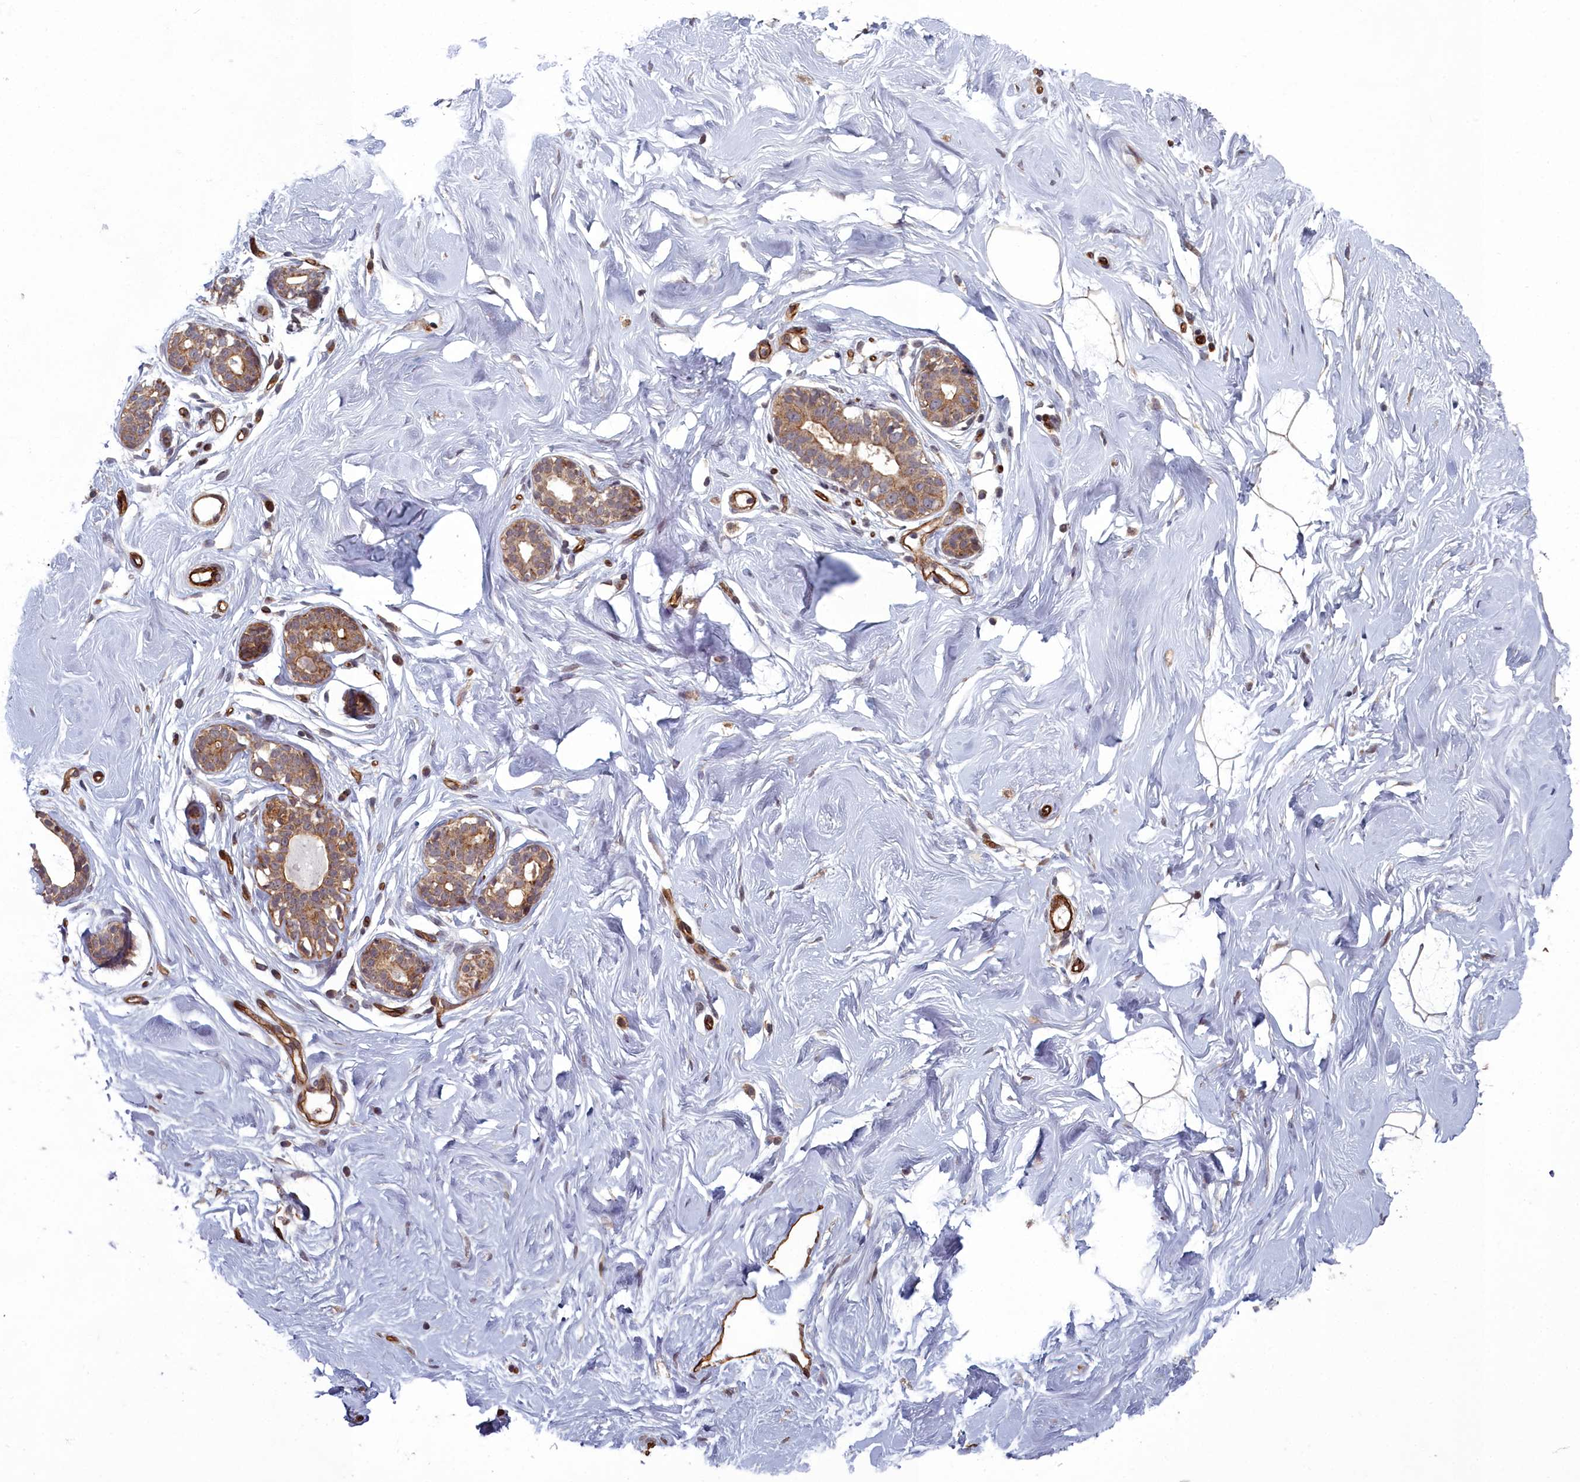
{"staining": {"intensity": "moderate", "quantity": "25%-75%", "location": "cytoplasmic/membranous"}, "tissue": "breast", "cell_type": "Adipocytes", "image_type": "normal", "snomed": [{"axis": "morphology", "description": "Normal tissue, NOS"}, {"axis": "morphology", "description": "Adenoma, NOS"}, {"axis": "topography", "description": "Breast"}], "caption": "Immunohistochemical staining of benign breast exhibits 25%-75% levels of moderate cytoplasmic/membranous protein expression in approximately 25%-75% of adipocytes.", "gene": "TSPYL4", "patient": {"sex": "female", "age": 23}}